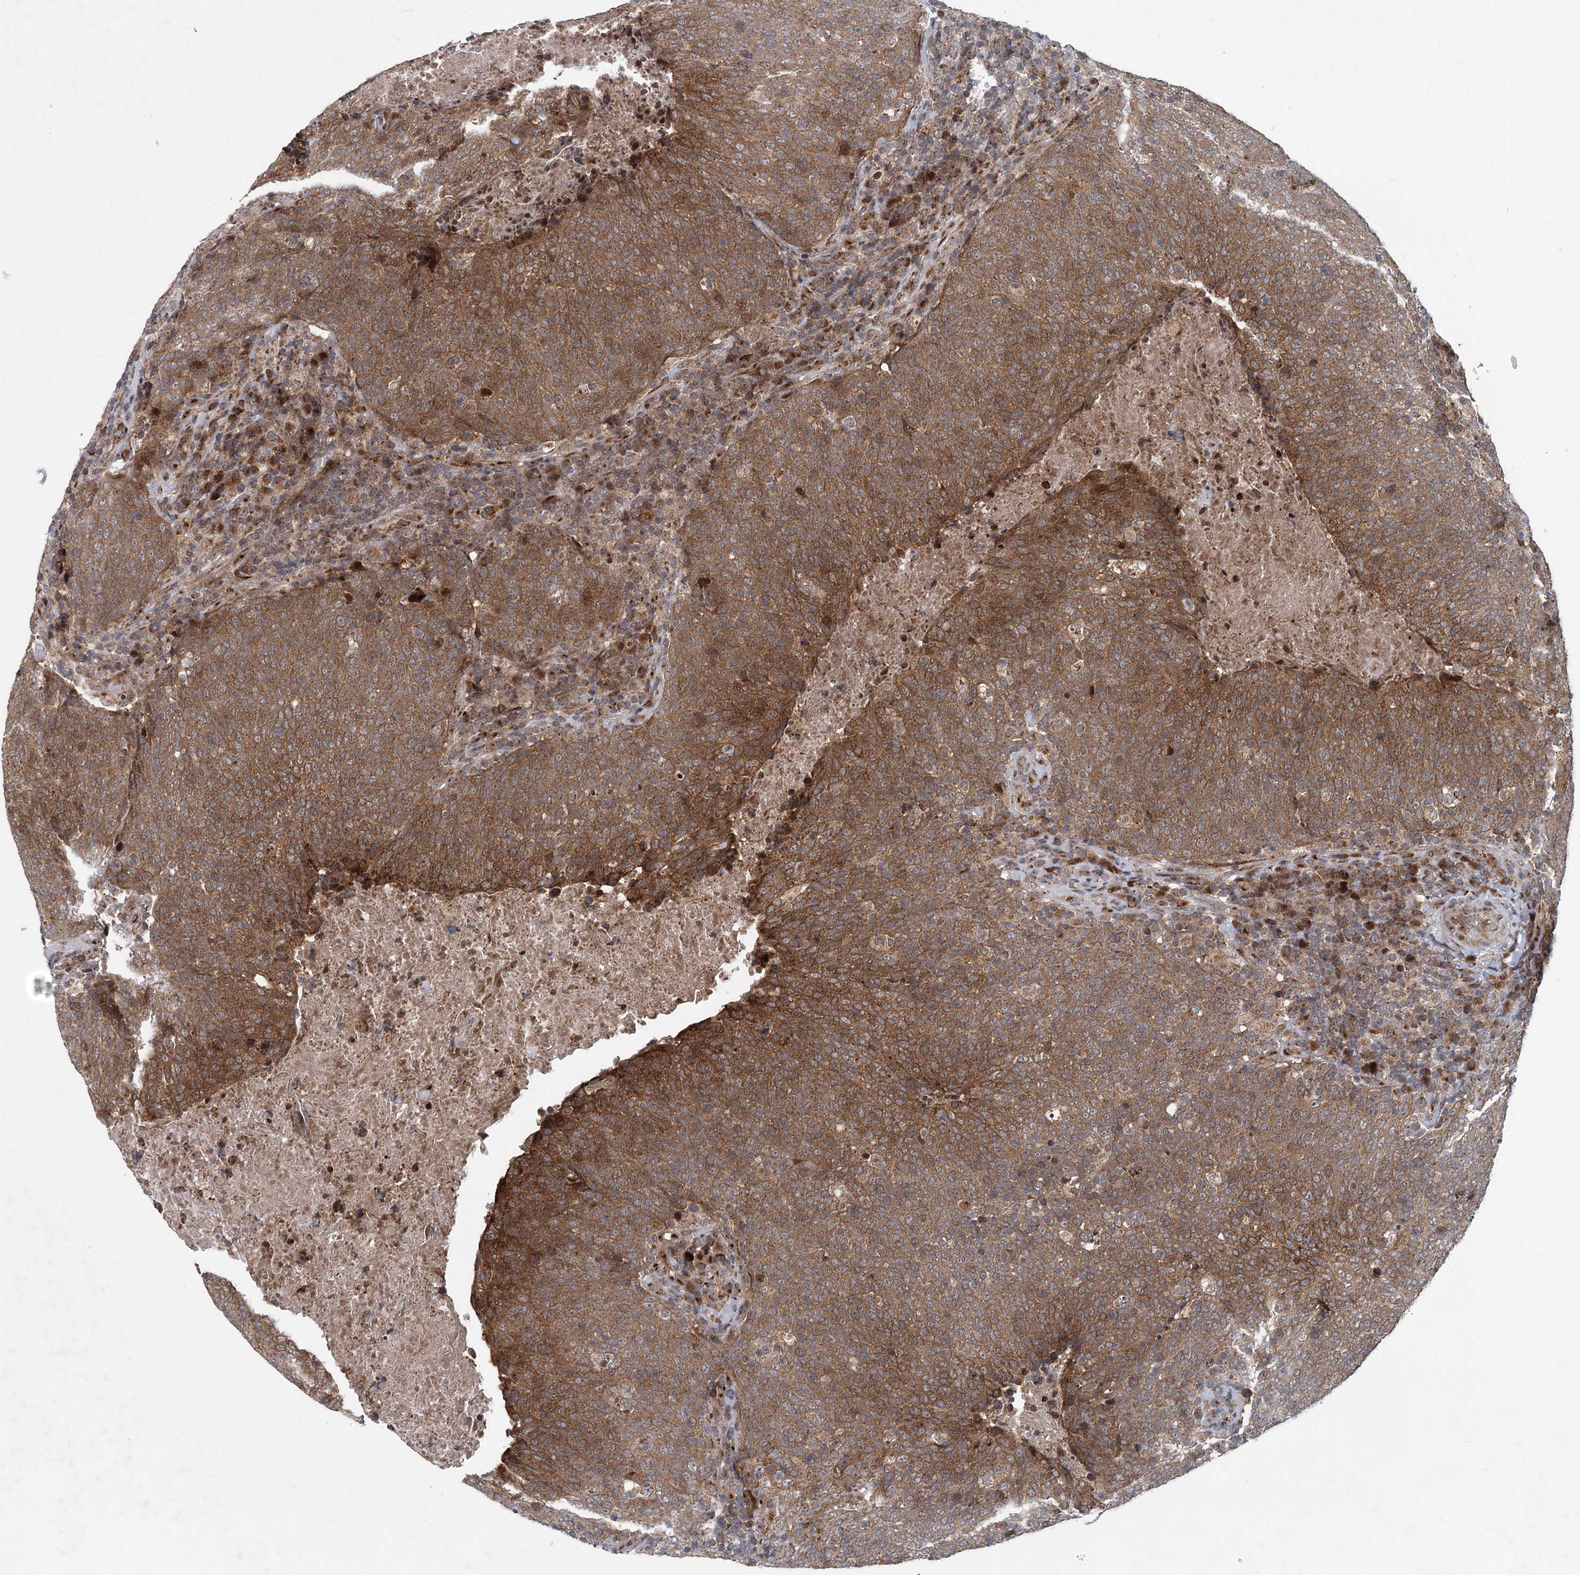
{"staining": {"intensity": "moderate", "quantity": ">75%", "location": "cytoplasmic/membranous"}, "tissue": "head and neck cancer", "cell_type": "Tumor cells", "image_type": "cancer", "snomed": [{"axis": "morphology", "description": "Squamous cell carcinoma, NOS"}, {"axis": "morphology", "description": "Squamous cell carcinoma, metastatic, NOS"}, {"axis": "topography", "description": "Lymph node"}, {"axis": "topography", "description": "Head-Neck"}], "caption": "A high-resolution photomicrograph shows immunohistochemistry (IHC) staining of head and neck cancer, which demonstrates moderate cytoplasmic/membranous positivity in approximately >75% of tumor cells. Immunohistochemistry (ihc) stains the protein of interest in brown and the nuclei are stained blue.", "gene": "IFT46", "patient": {"sex": "male", "age": 62}}